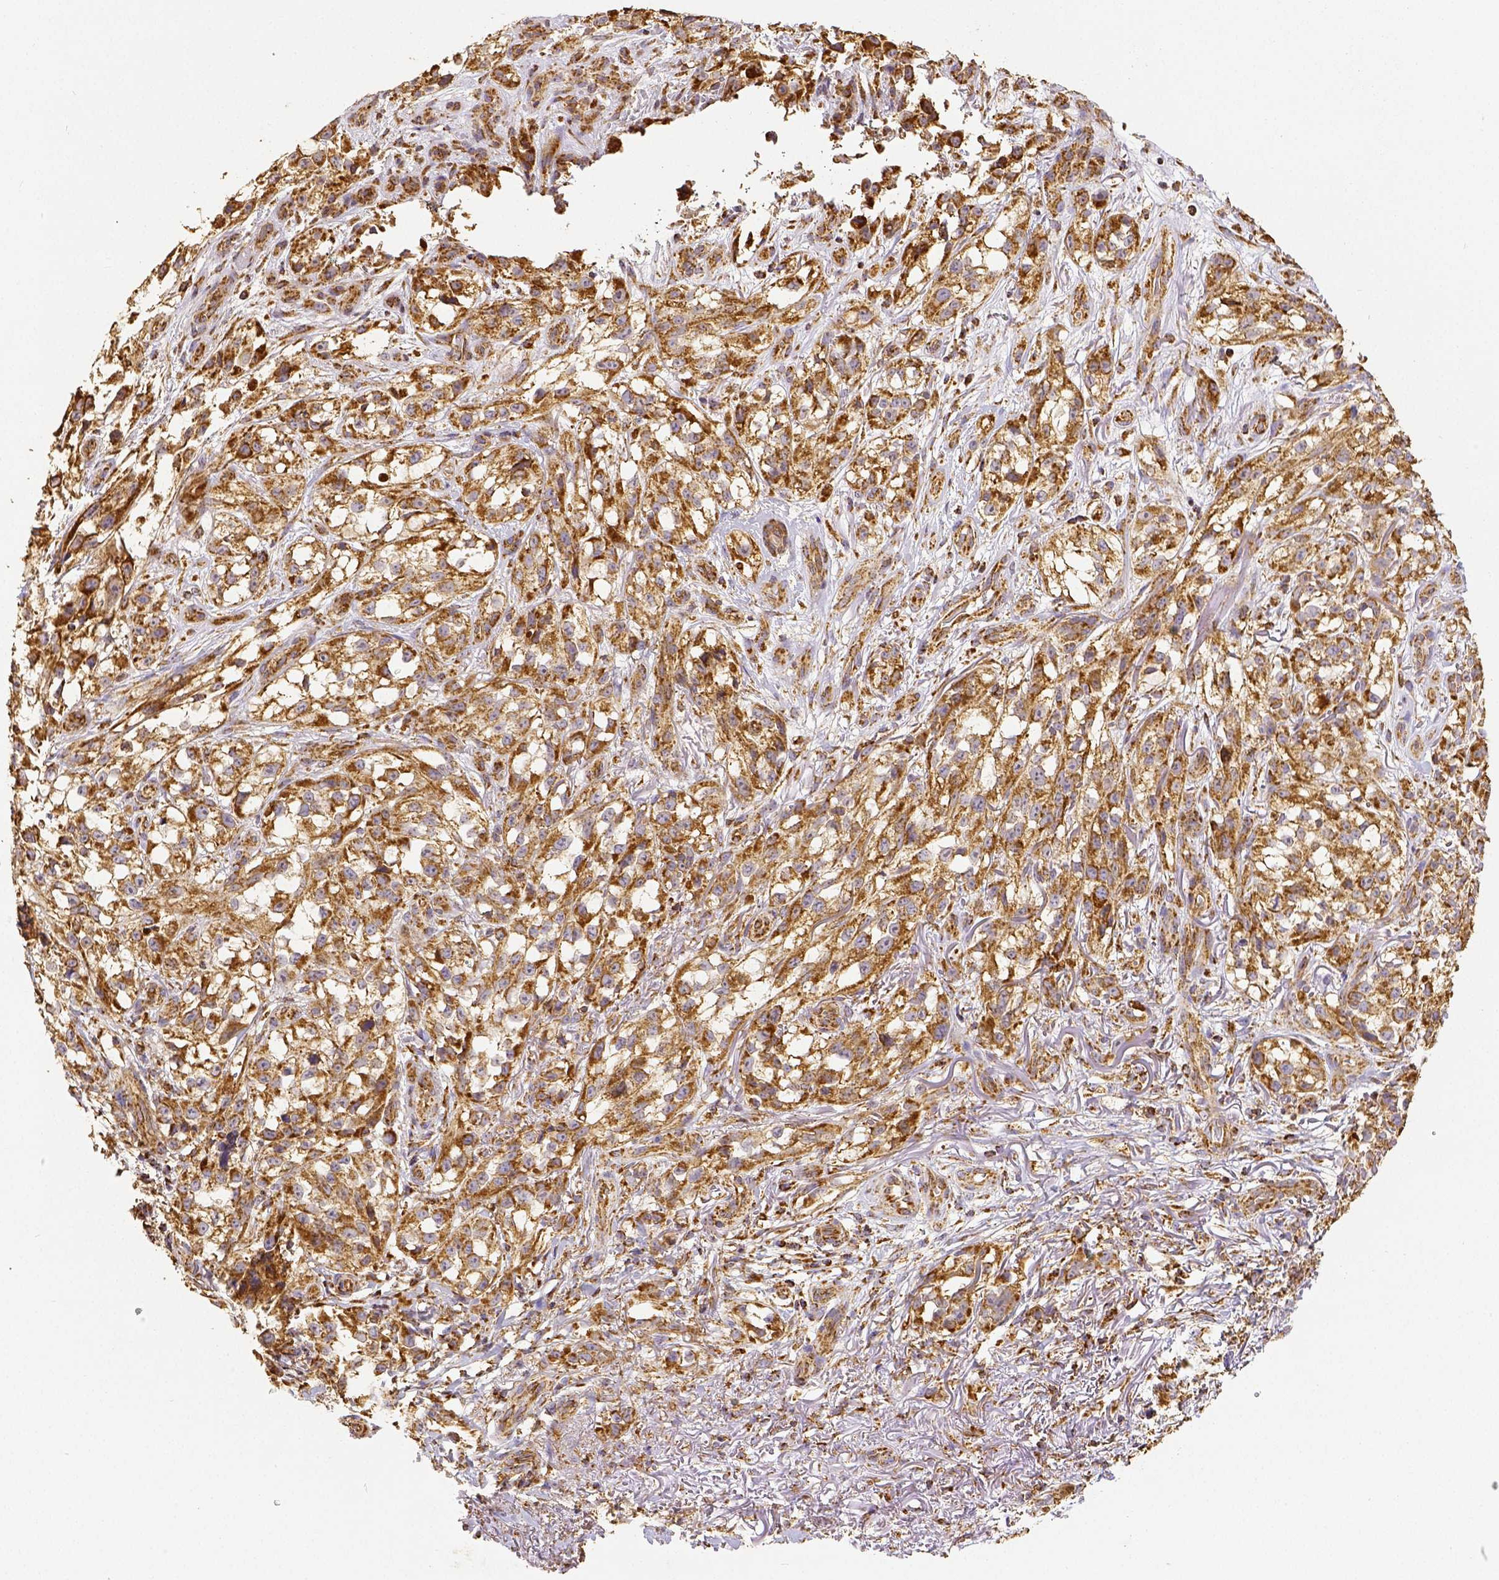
{"staining": {"intensity": "moderate", "quantity": ">75%", "location": "cytoplasmic/membranous"}, "tissue": "melanoma", "cell_type": "Tumor cells", "image_type": "cancer", "snomed": [{"axis": "morphology", "description": "Malignant melanoma, NOS"}, {"axis": "topography", "description": "Skin"}], "caption": "Immunohistochemistry (IHC) of human malignant melanoma exhibits medium levels of moderate cytoplasmic/membranous staining in approximately >75% of tumor cells.", "gene": "SDHB", "patient": {"sex": "female", "age": 85}}